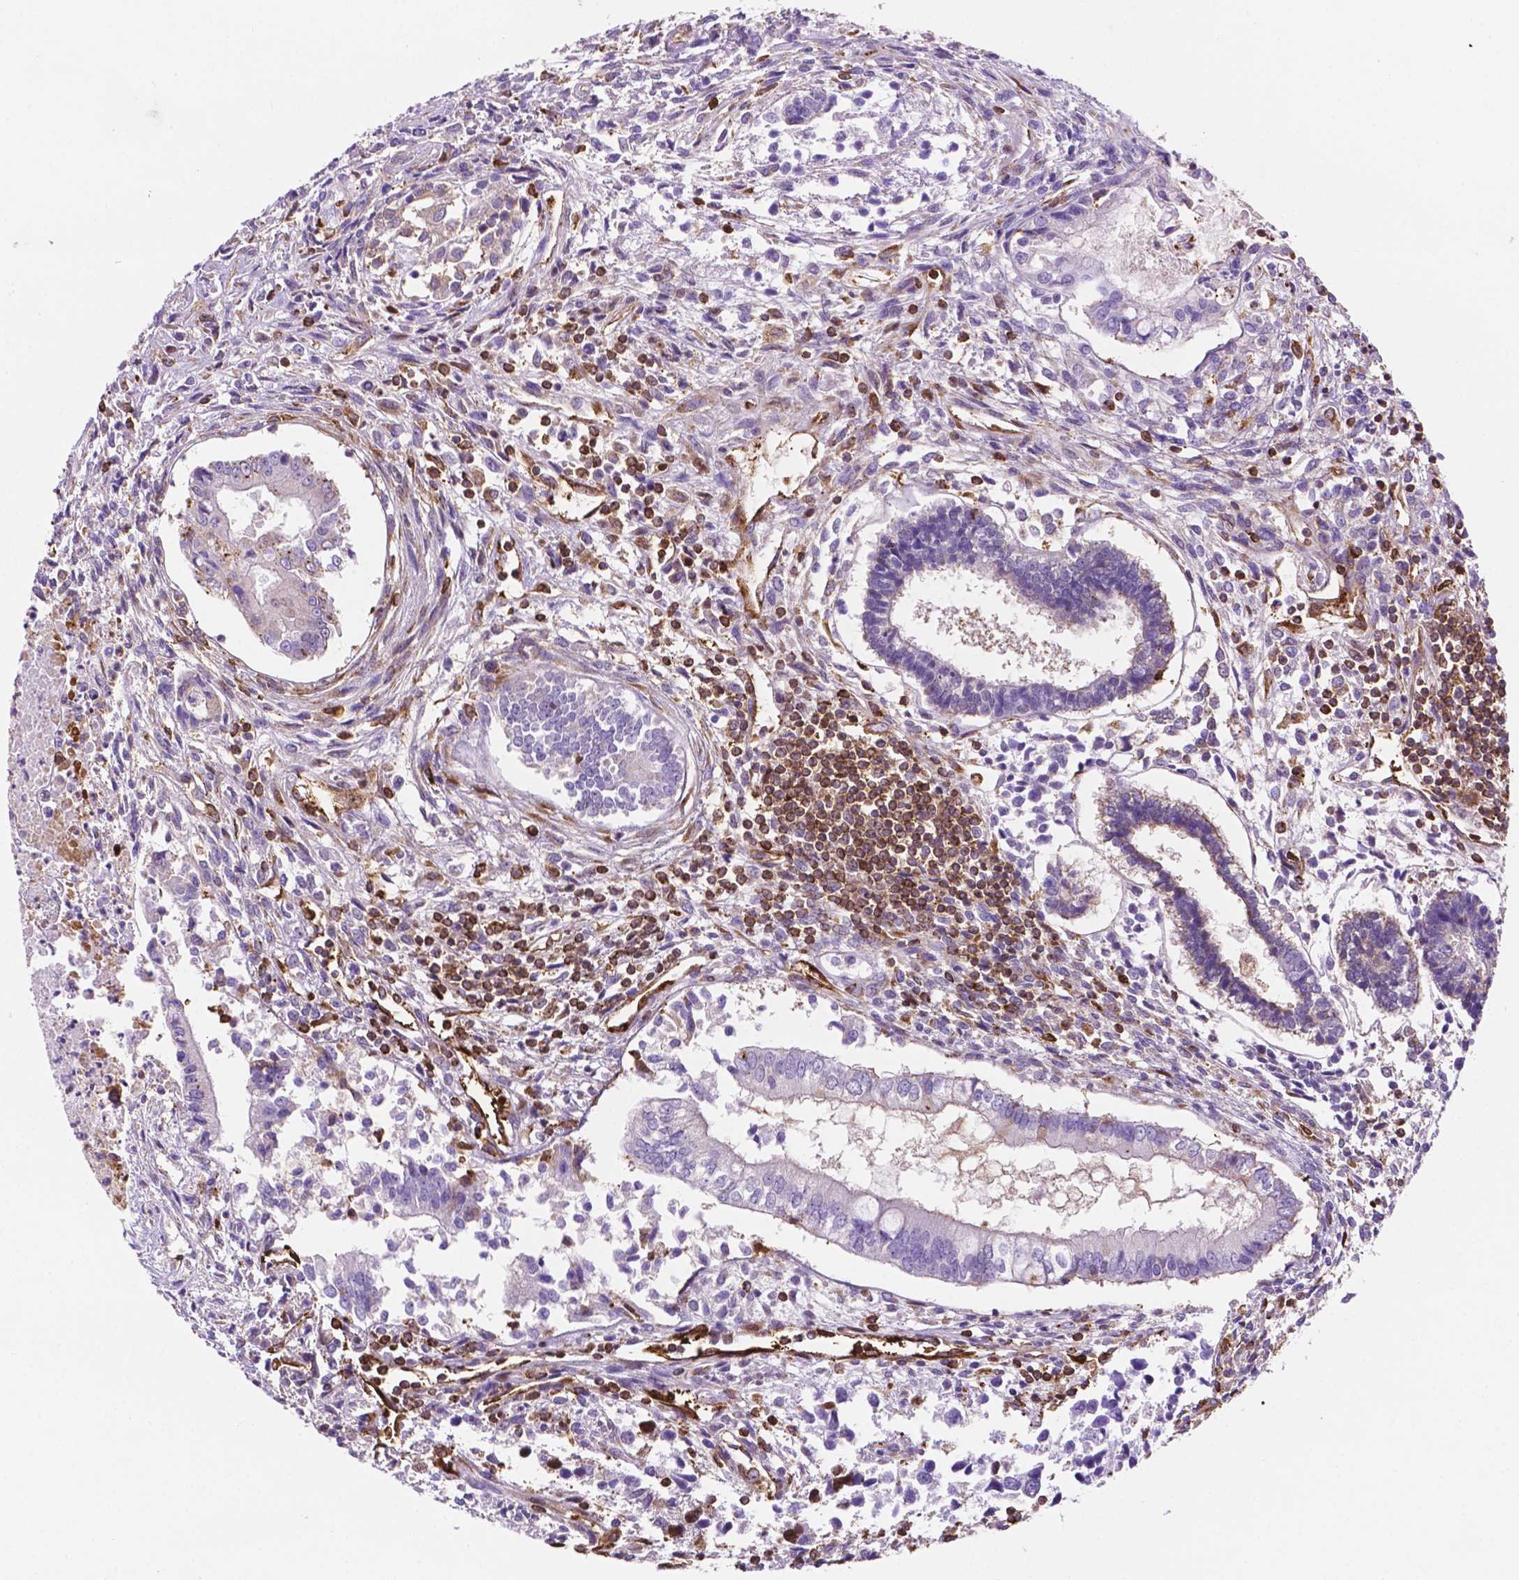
{"staining": {"intensity": "negative", "quantity": "none", "location": "none"}, "tissue": "testis cancer", "cell_type": "Tumor cells", "image_type": "cancer", "snomed": [{"axis": "morphology", "description": "Carcinoma, Embryonal, NOS"}, {"axis": "topography", "description": "Testis"}], "caption": "IHC micrograph of neoplastic tissue: human testis cancer (embryonal carcinoma) stained with DAB (3,3'-diaminobenzidine) displays no significant protein expression in tumor cells. (Brightfield microscopy of DAB IHC at high magnification).", "gene": "DCN", "patient": {"sex": "male", "age": 37}}